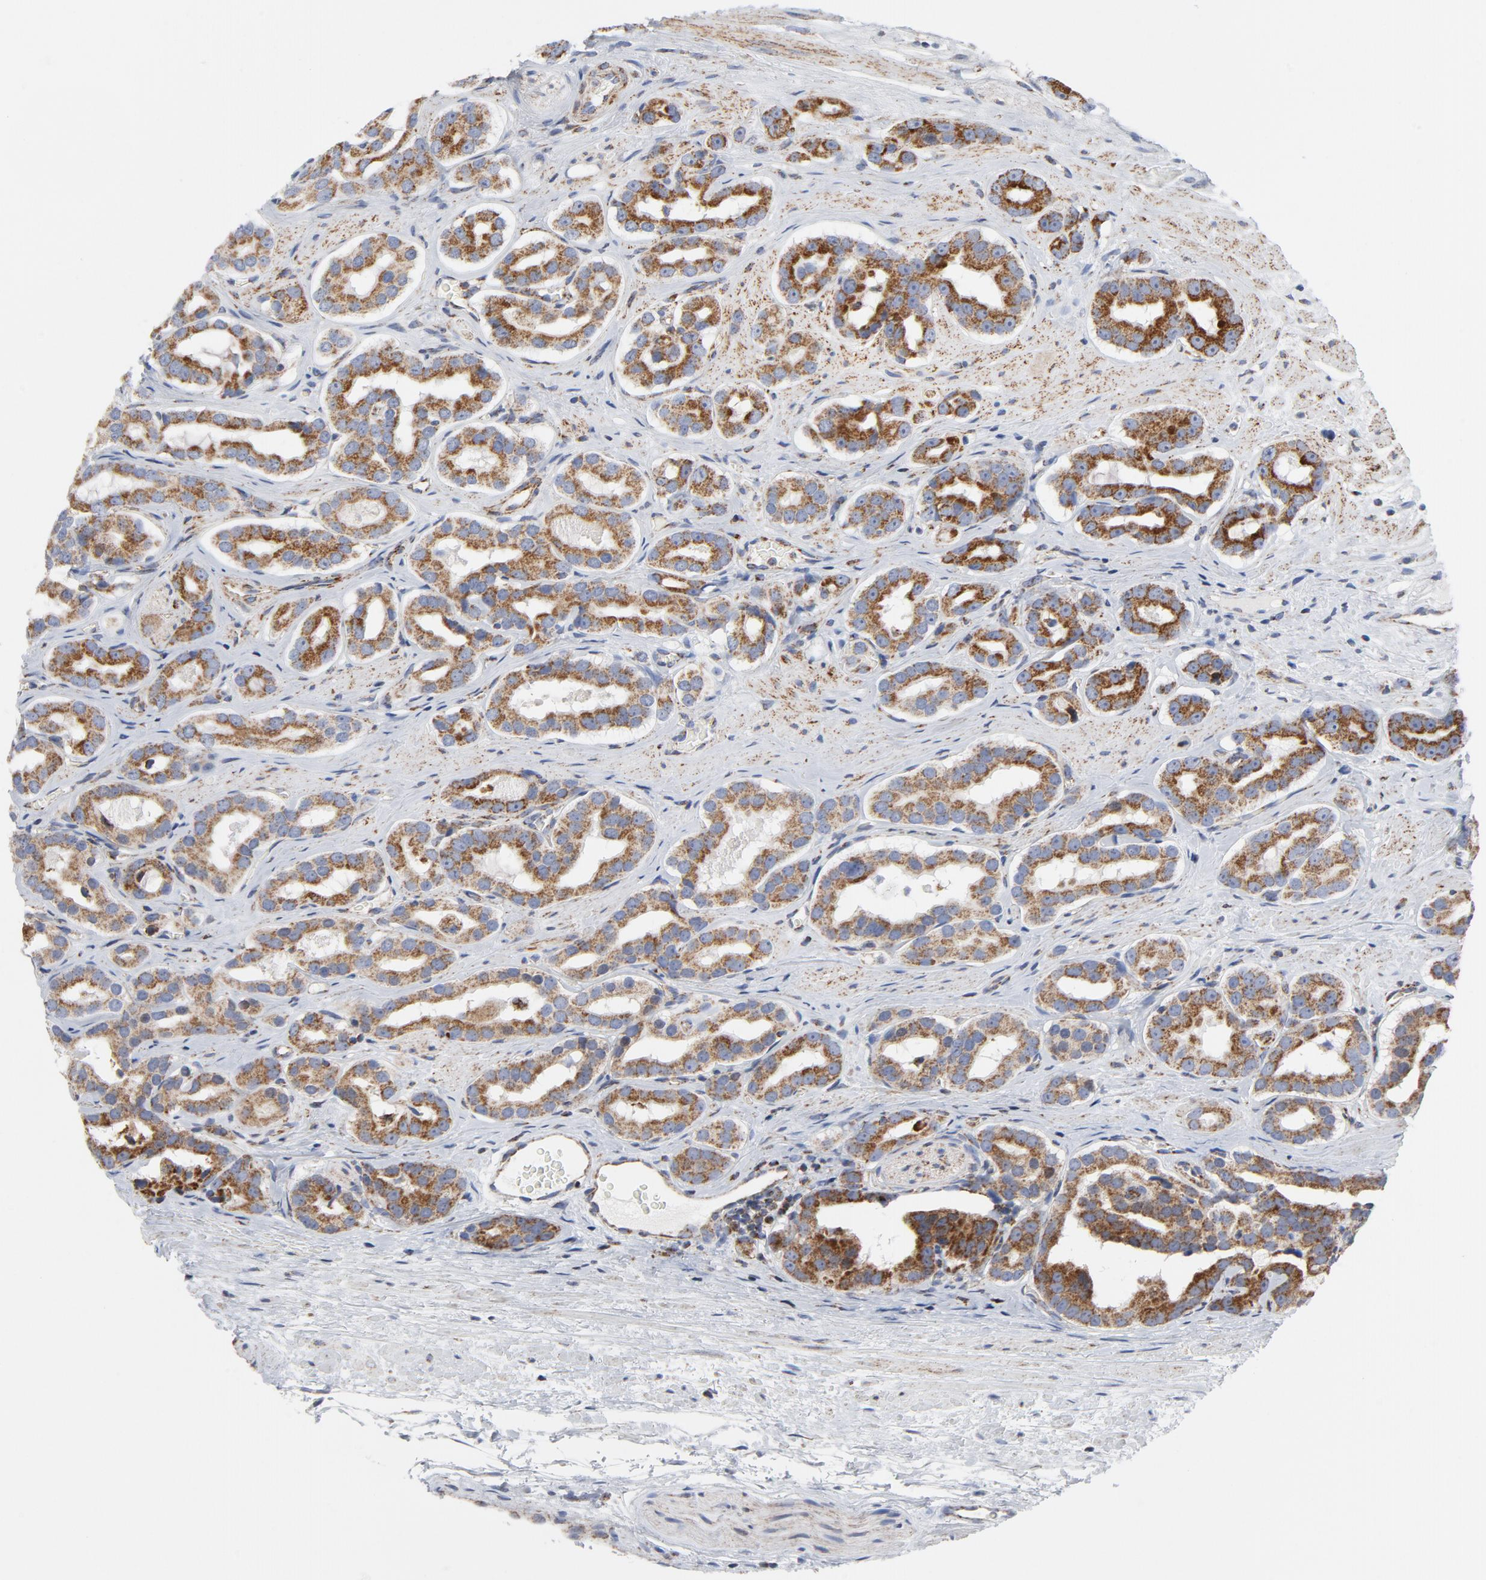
{"staining": {"intensity": "moderate", "quantity": ">75%", "location": "cytoplasmic/membranous"}, "tissue": "prostate cancer", "cell_type": "Tumor cells", "image_type": "cancer", "snomed": [{"axis": "morphology", "description": "Adenocarcinoma, Low grade"}, {"axis": "topography", "description": "Prostate"}], "caption": "Brown immunohistochemical staining in adenocarcinoma (low-grade) (prostate) reveals moderate cytoplasmic/membranous positivity in about >75% of tumor cells.", "gene": "CYCS", "patient": {"sex": "male", "age": 59}}